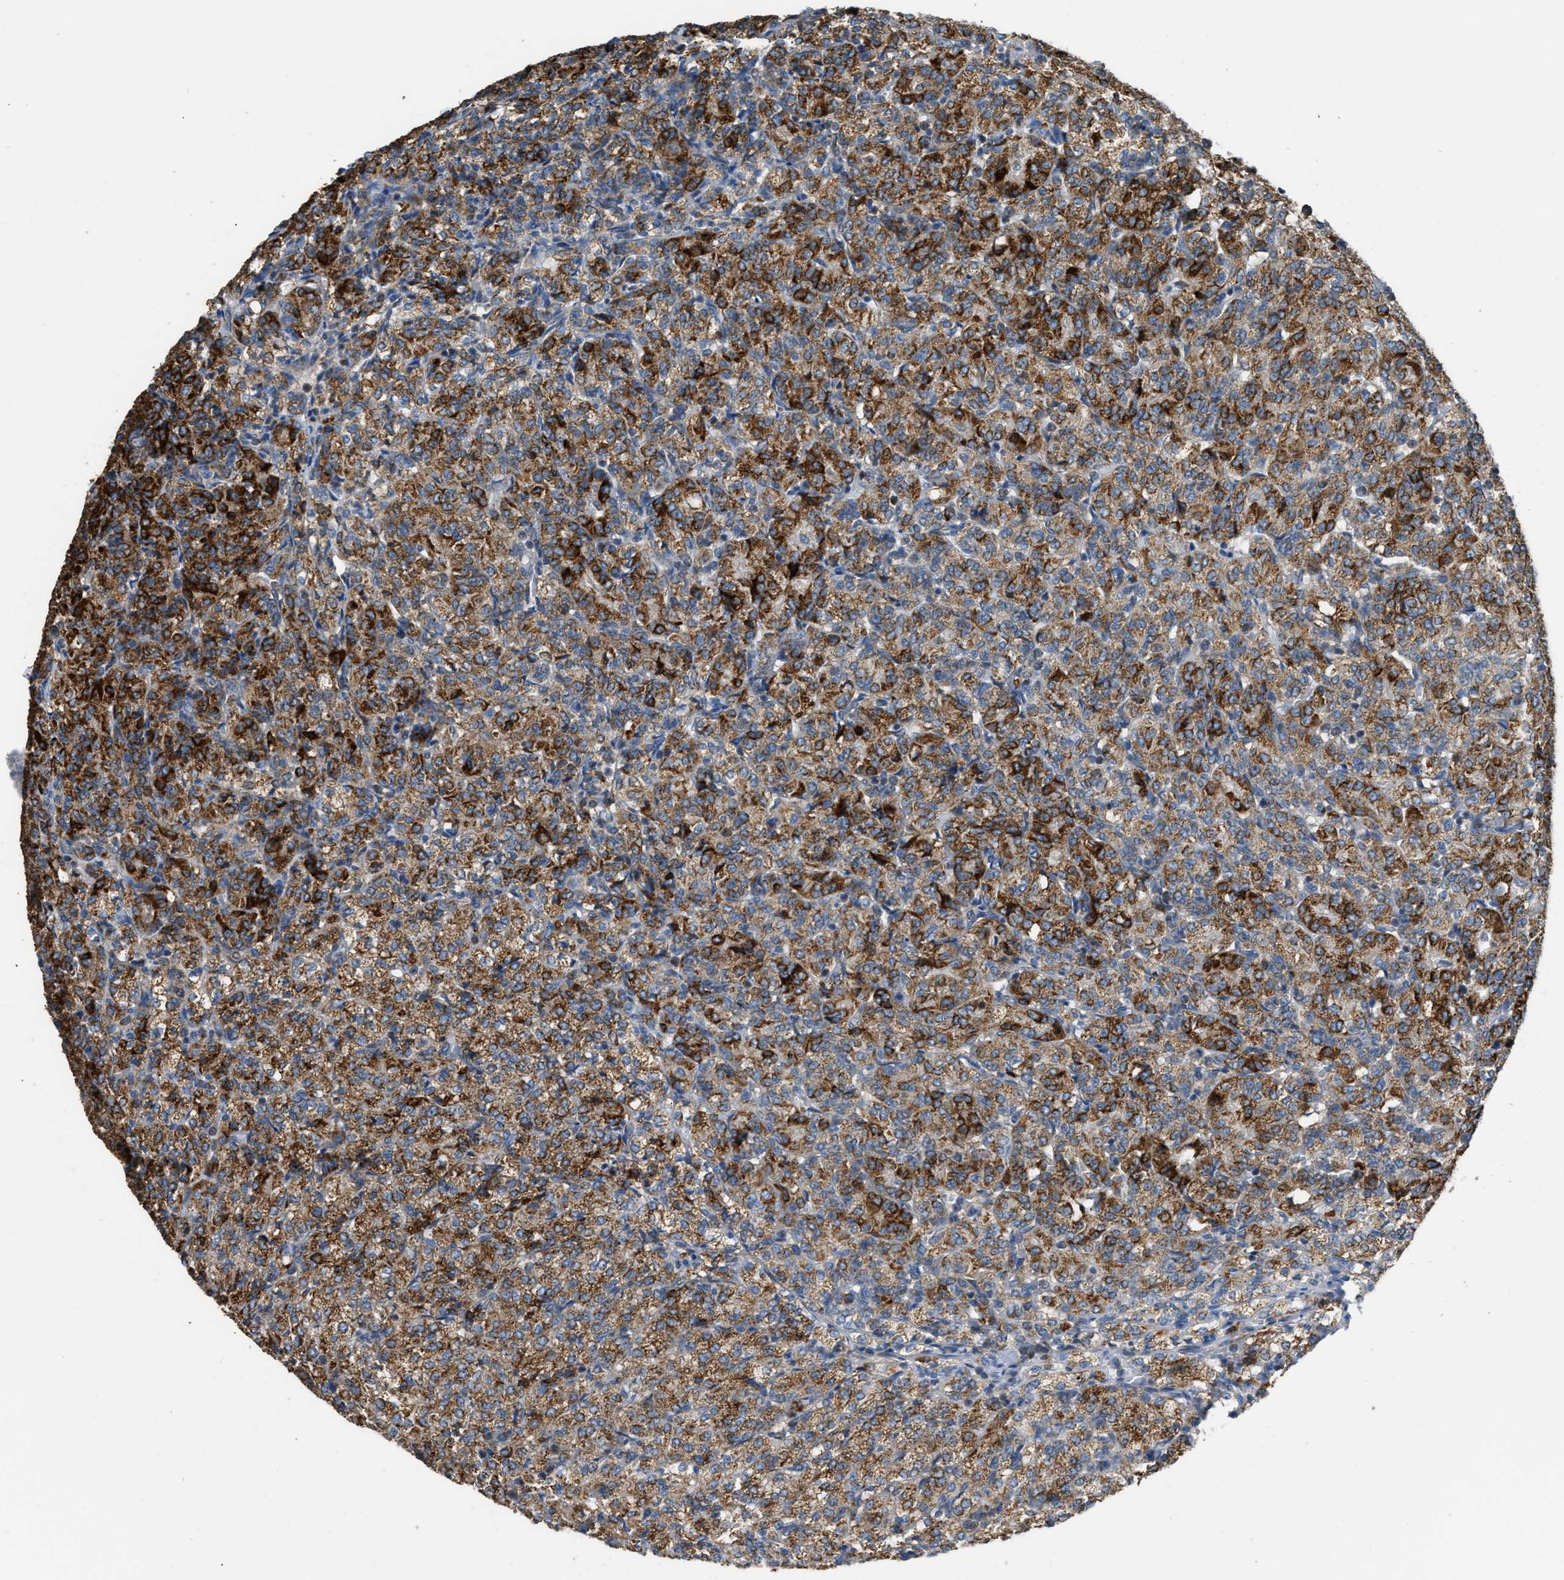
{"staining": {"intensity": "strong", "quantity": ">75%", "location": "cytoplasmic/membranous"}, "tissue": "renal cancer", "cell_type": "Tumor cells", "image_type": "cancer", "snomed": [{"axis": "morphology", "description": "Adenocarcinoma, NOS"}, {"axis": "topography", "description": "Kidney"}], "caption": "Immunohistochemical staining of adenocarcinoma (renal) shows high levels of strong cytoplasmic/membranous protein staining in approximately >75% of tumor cells.", "gene": "ETFB", "patient": {"sex": "male", "age": 77}}